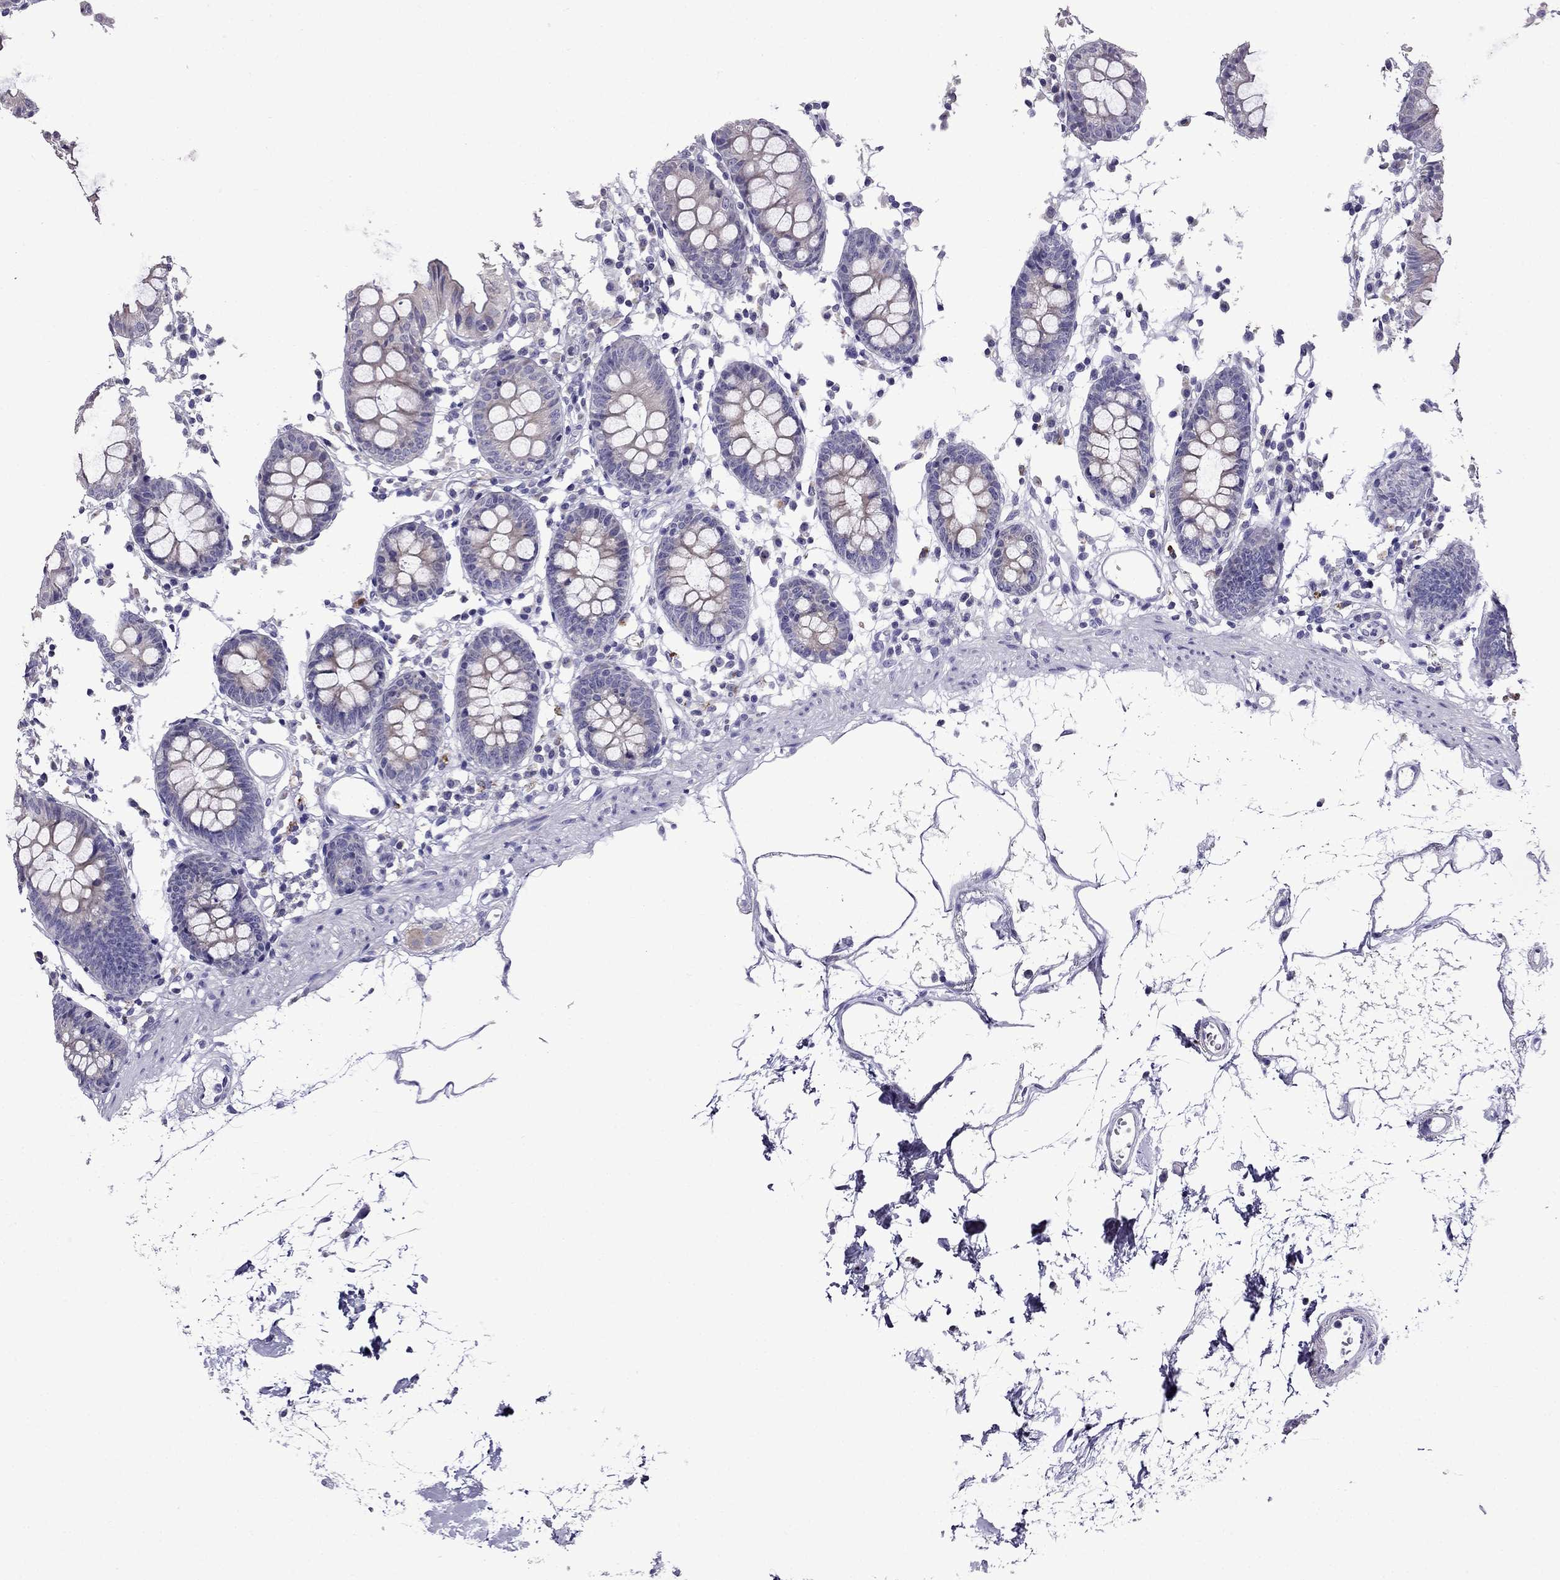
{"staining": {"intensity": "negative", "quantity": "none", "location": "none"}, "tissue": "colon", "cell_type": "Endothelial cells", "image_type": "normal", "snomed": [{"axis": "morphology", "description": "Normal tissue, NOS"}, {"axis": "topography", "description": "Colon"}], "caption": "Normal colon was stained to show a protein in brown. There is no significant expression in endothelial cells. (DAB immunohistochemistry (IHC), high magnification).", "gene": "OXCT2", "patient": {"sex": "female", "age": 84}}